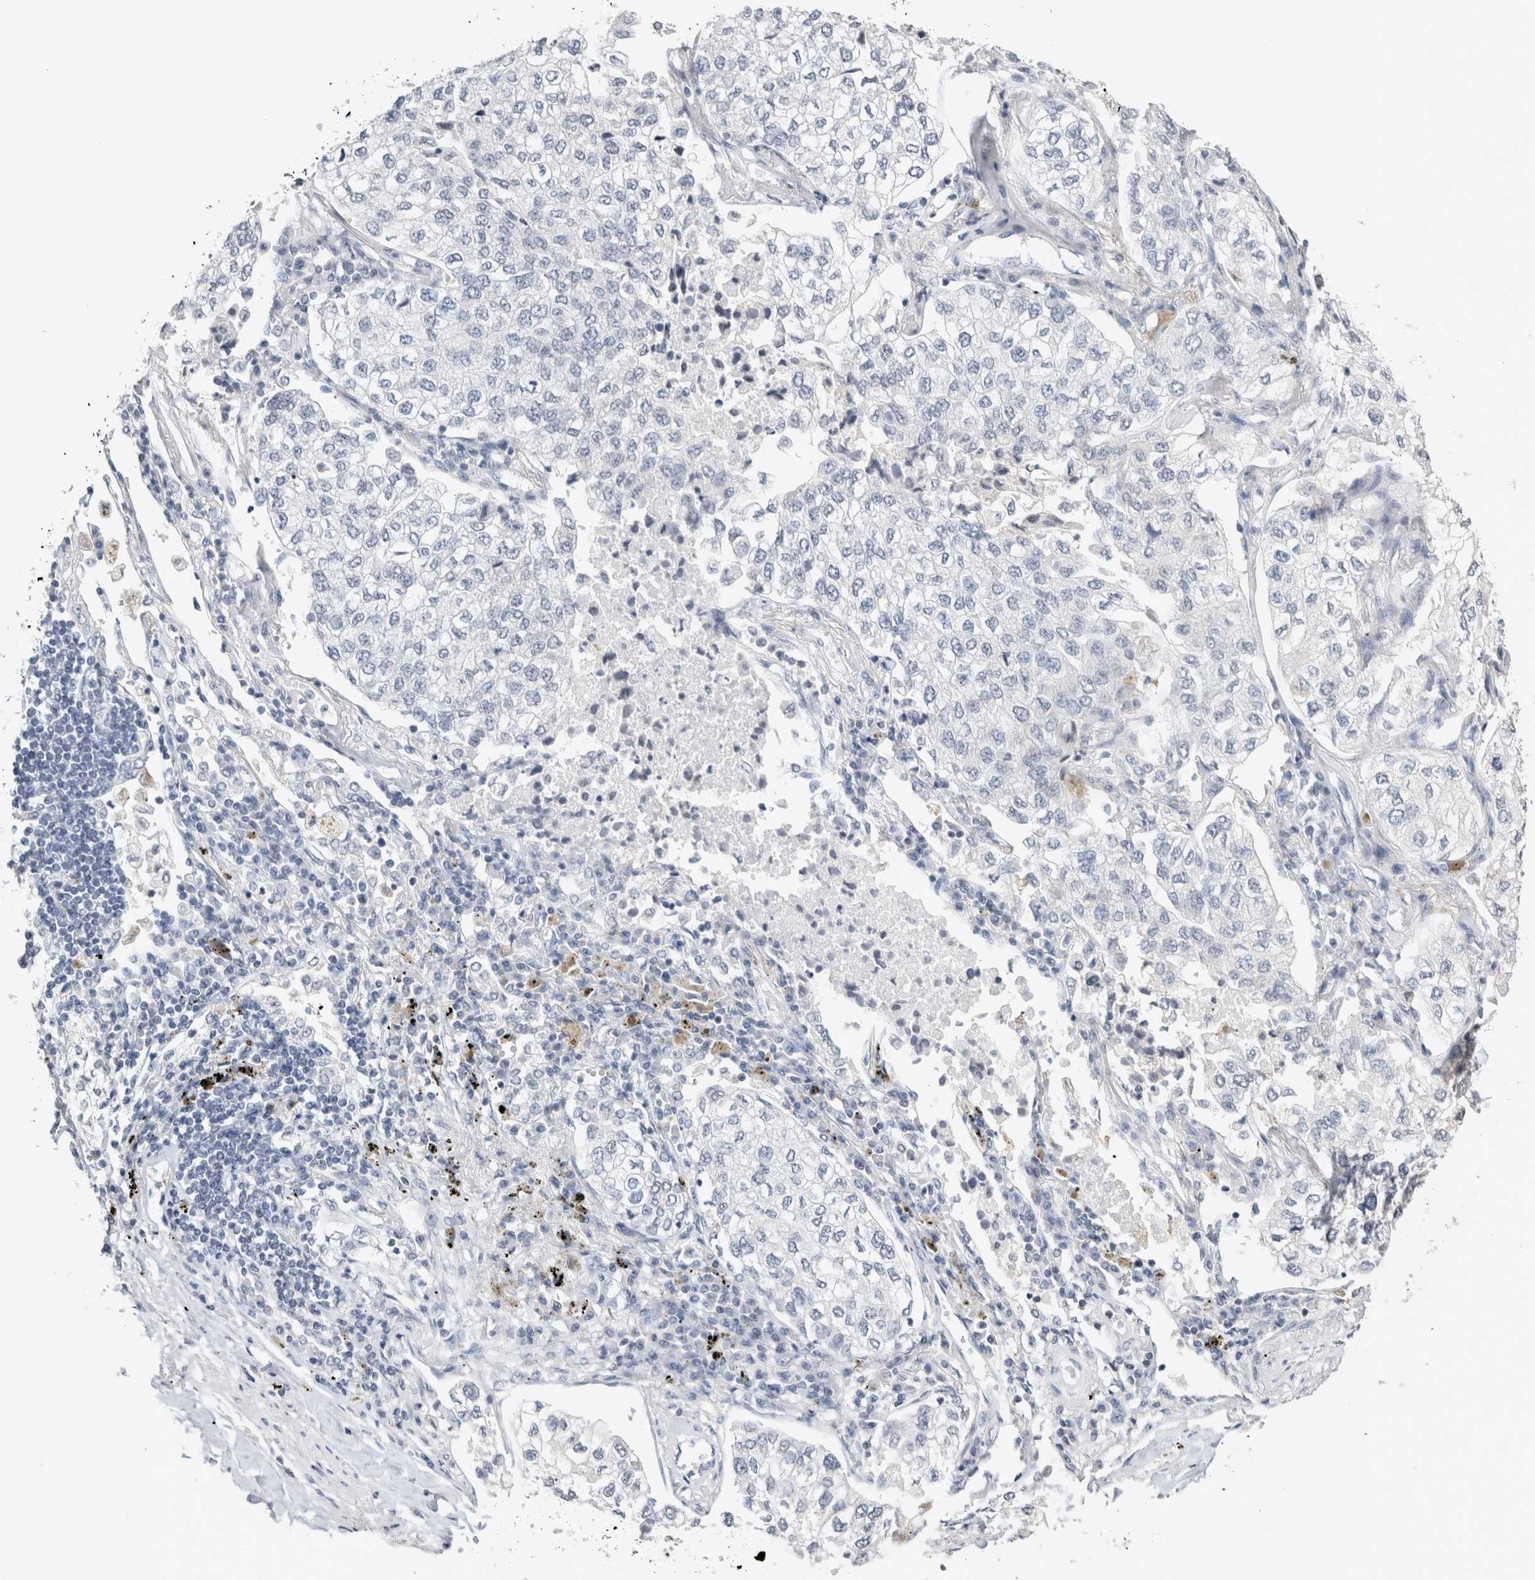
{"staining": {"intensity": "negative", "quantity": "none", "location": "none"}, "tissue": "lung cancer", "cell_type": "Tumor cells", "image_type": "cancer", "snomed": [{"axis": "morphology", "description": "Adenocarcinoma, NOS"}, {"axis": "topography", "description": "Lung"}], "caption": "This is an IHC image of human lung adenocarcinoma. There is no positivity in tumor cells.", "gene": "CRAT", "patient": {"sex": "male", "age": 63}}